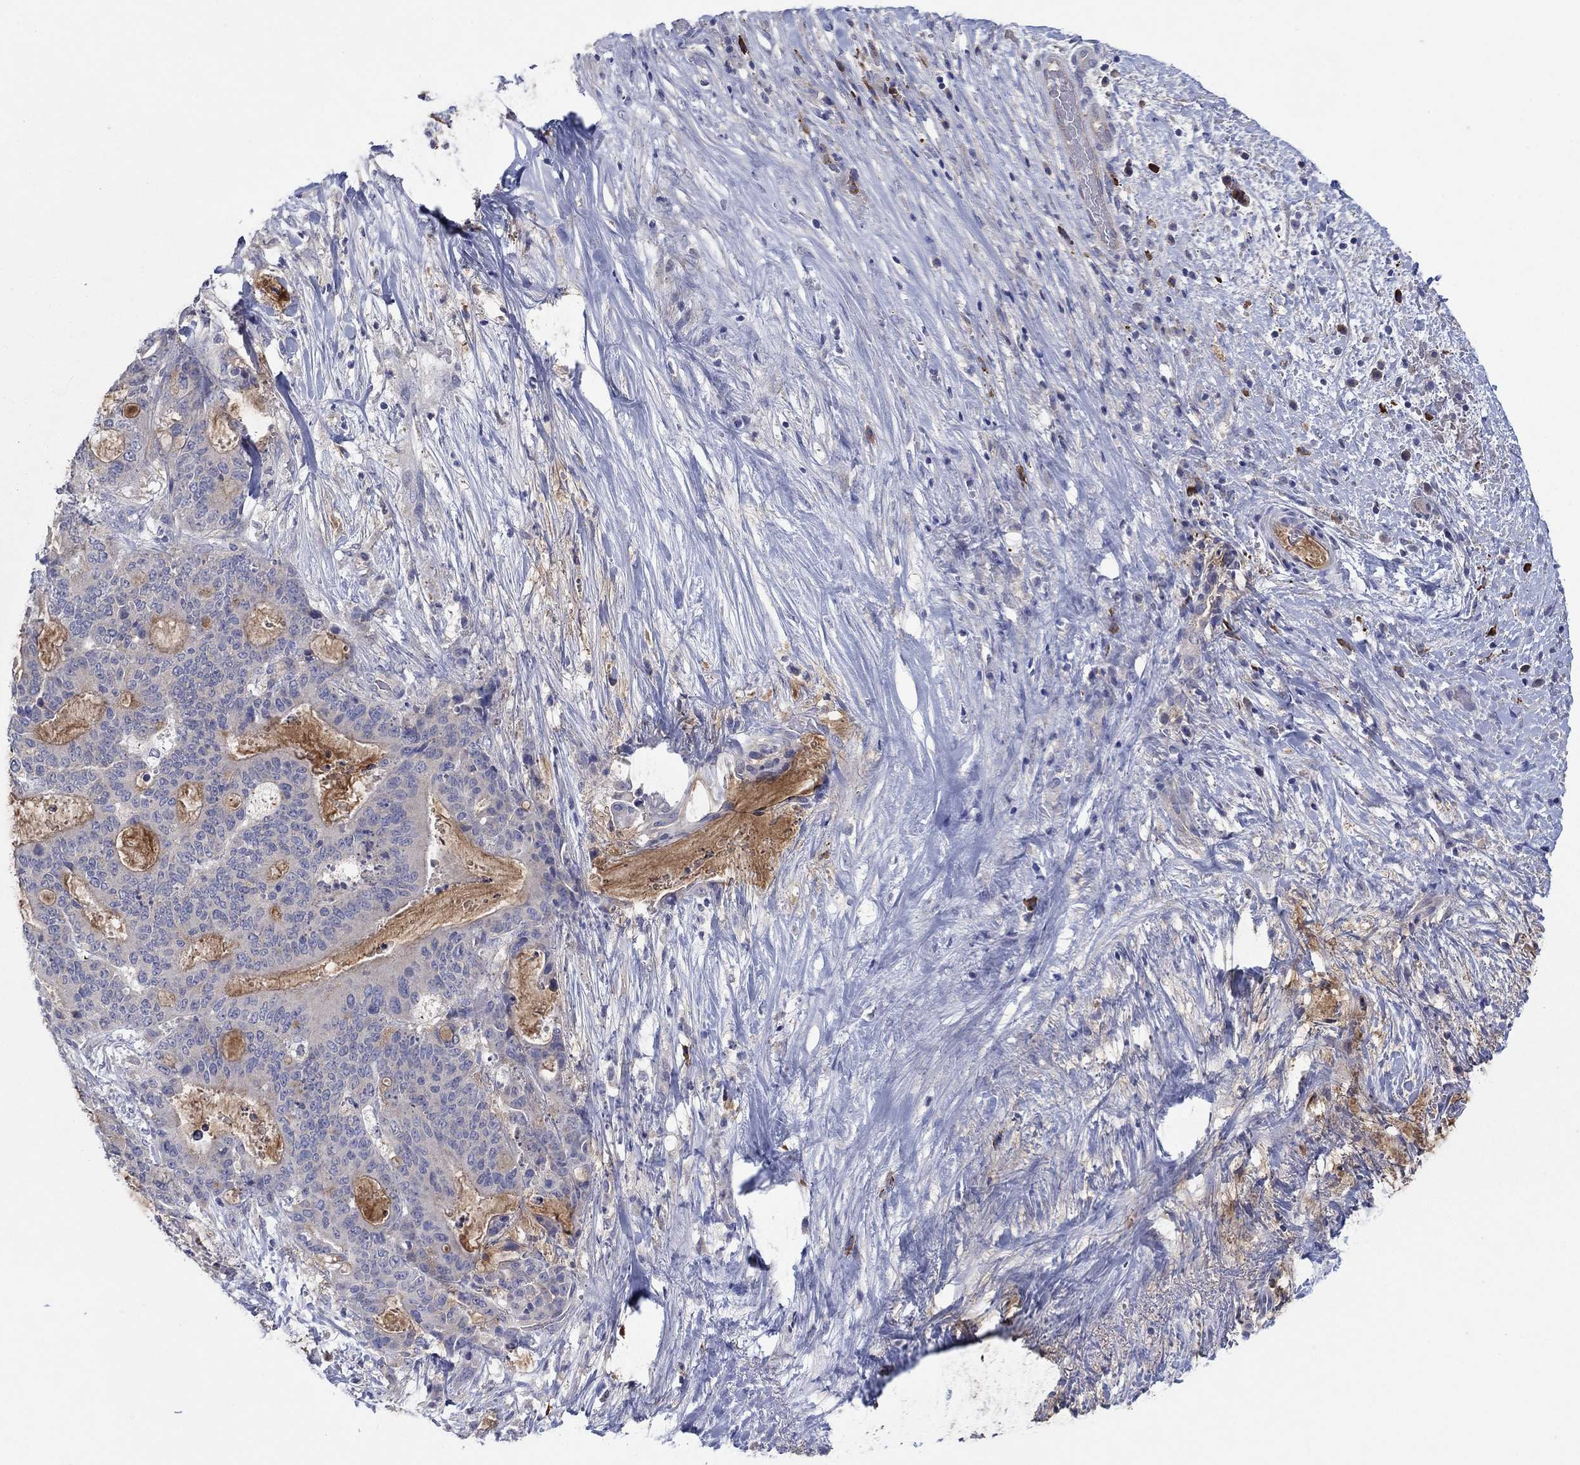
{"staining": {"intensity": "weak", "quantity": "<25%", "location": "cytoplasmic/membranous"}, "tissue": "liver cancer", "cell_type": "Tumor cells", "image_type": "cancer", "snomed": [{"axis": "morphology", "description": "Cholangiocarcinoma"}, {"axis": "topography", "description": "Liver"}], "caption": "This is a histopathology image of IHC staining of liver cholangiocarcinoma, which shows no staining in tumor cells.", "gene": "PLCL2", "patient": {"sex": "female", "age": 73}}